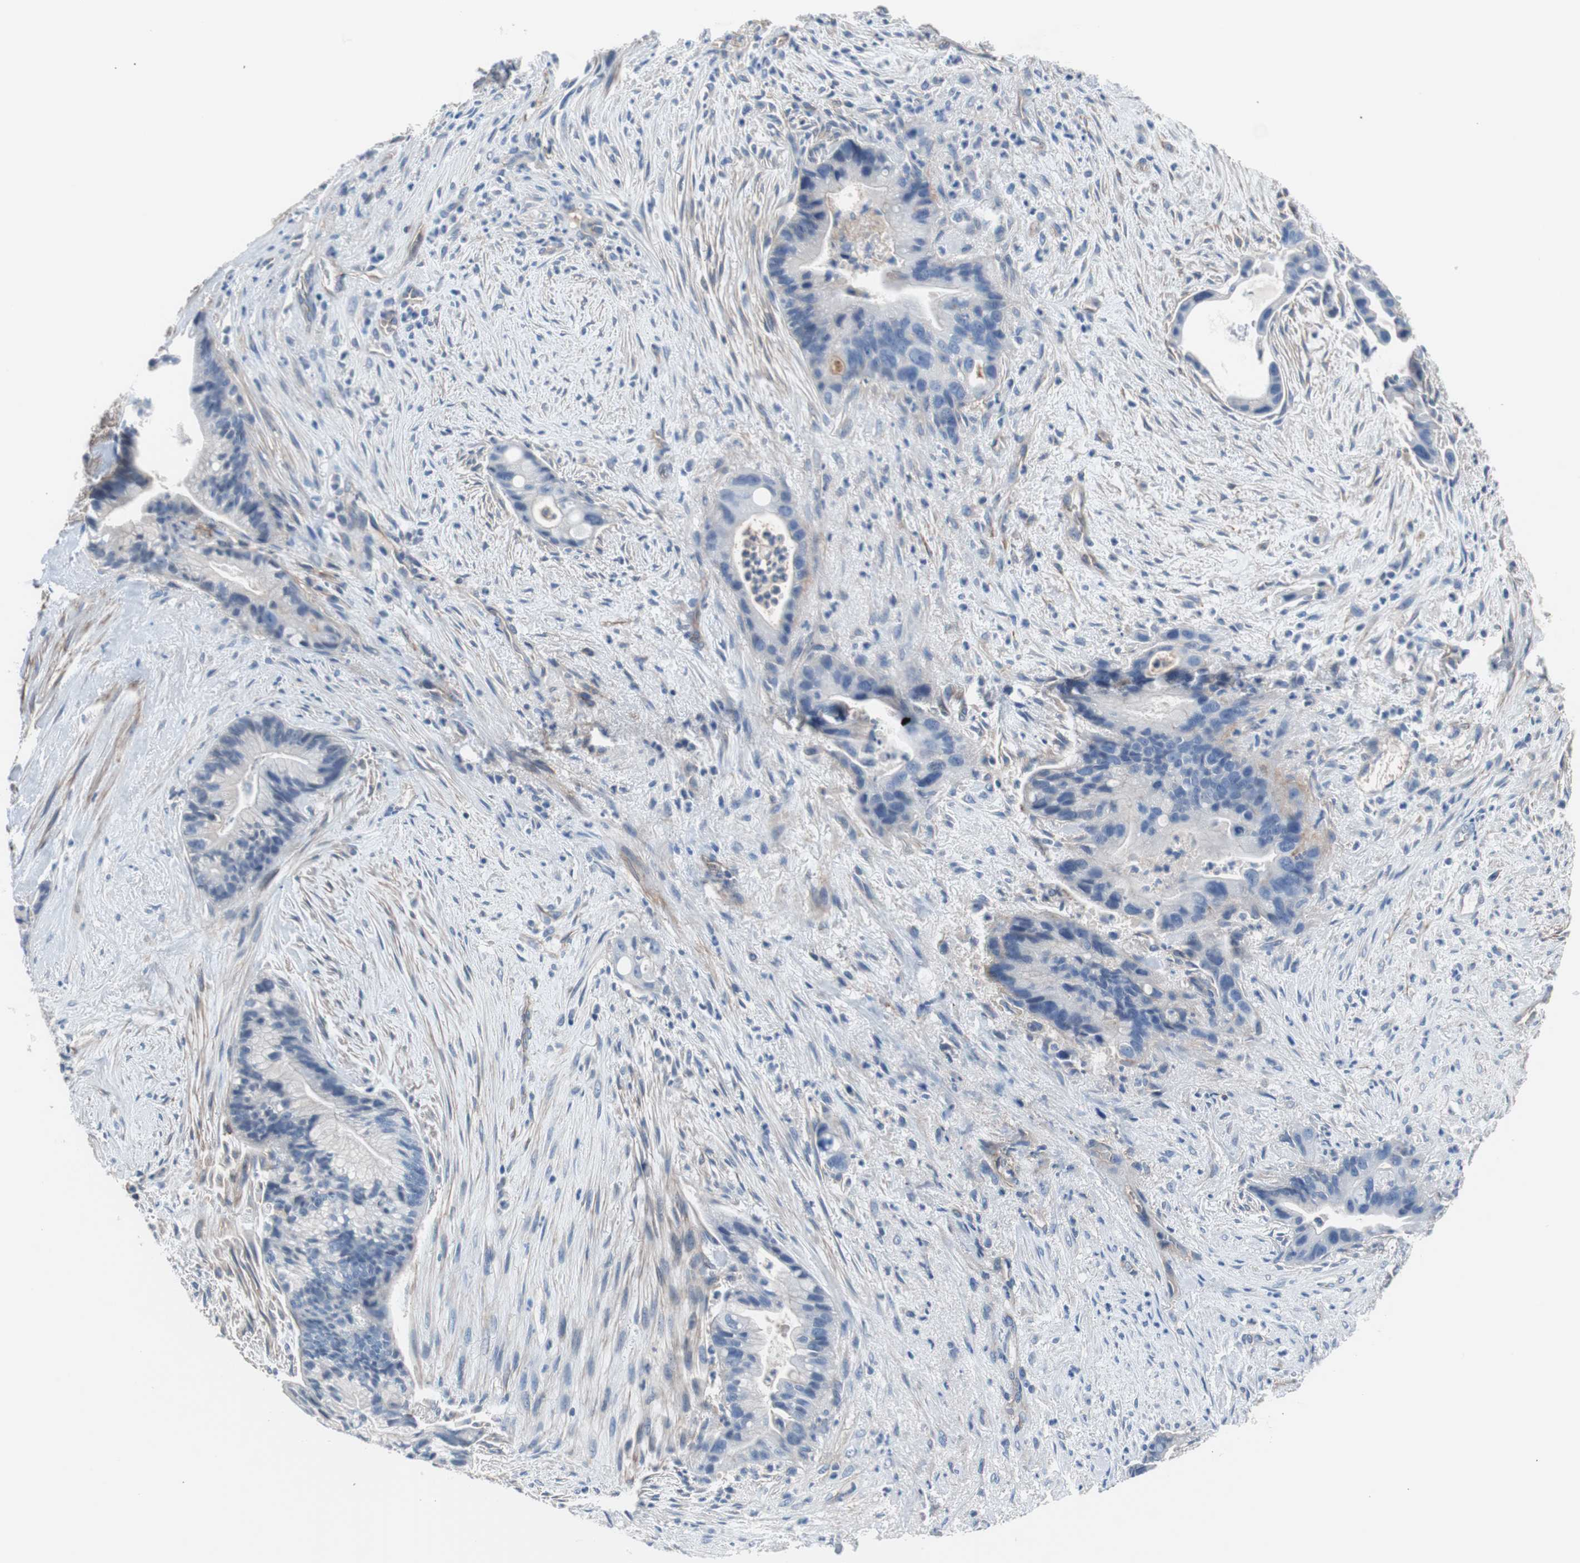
{"staining": {"intensity": "negative", "quantity": "none", "location": "none"}, "tissue": "liver cancer", "cell_type": "Tumor cells", "image_type": "cancer", "snomed": [{"axis": "morphology", "description": "Cholangiocarcinoma"}, {"axis": "topography", "description": "Liver"}], "caption": "A histopathology image of cholangiocarcinoma (liver) stained for a protein demonstrates no brown staining in tumor cells.", "gene": "CD81", "patient": {"sex": "female", "age": 55}}